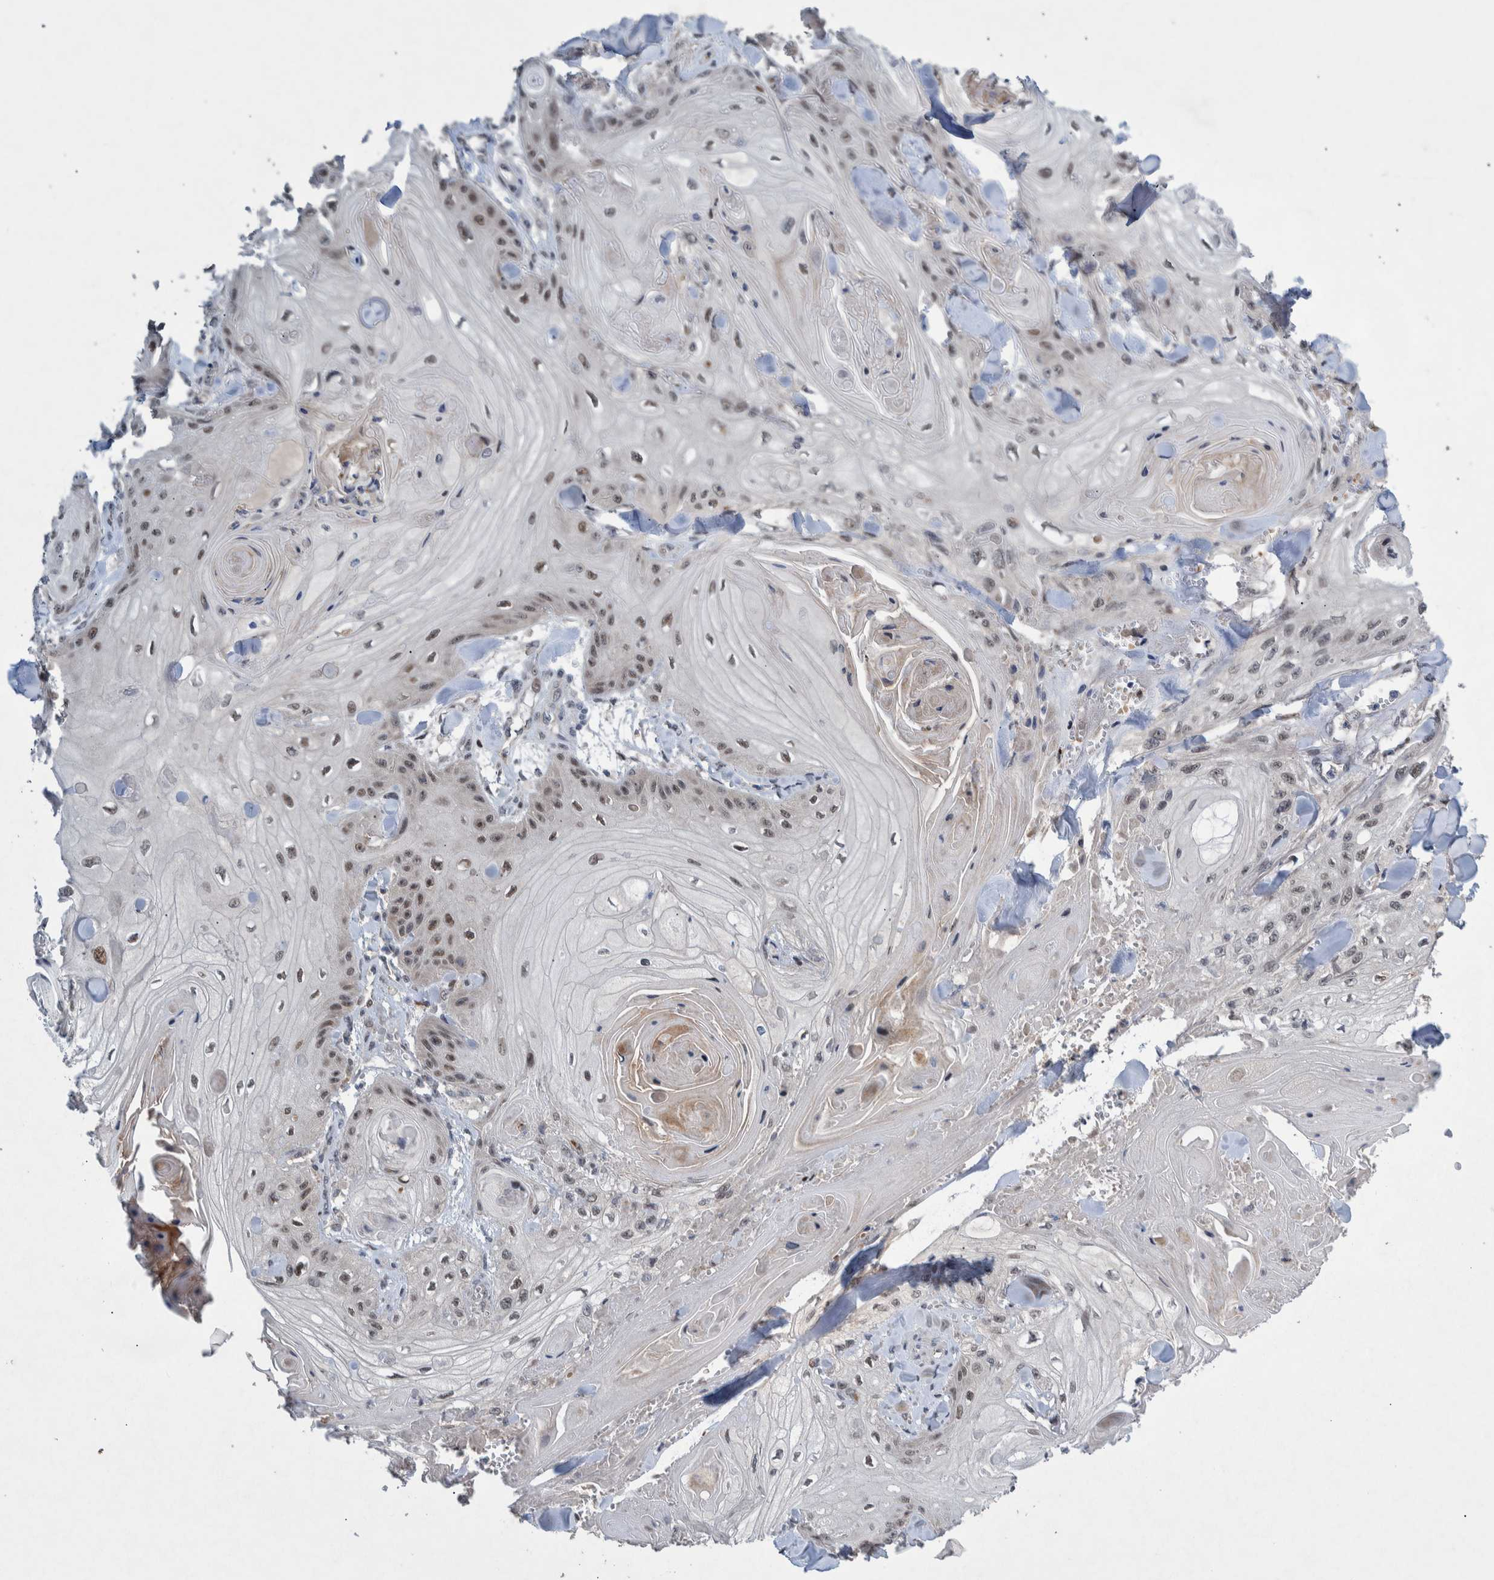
{"staining": {"intensity": "weak", "quantity": ">75%", "location": "nuclear"}, "tissue": "skin cancer", "cell_type": "Tumor cells", "image_type": "cancer", "snomed": [{"axis": "morphology", "description": "Squamous cell carcinoma, NOS"}, {"axis": "topography", "description": "Skin"}], "caption": "Human skin cancer stained for a protein (brown) displays weak nuclear positive staining in about >75% of tumor cells.", "gene": "ESRP1", "patient": {"sex": "male", "age": 74}}